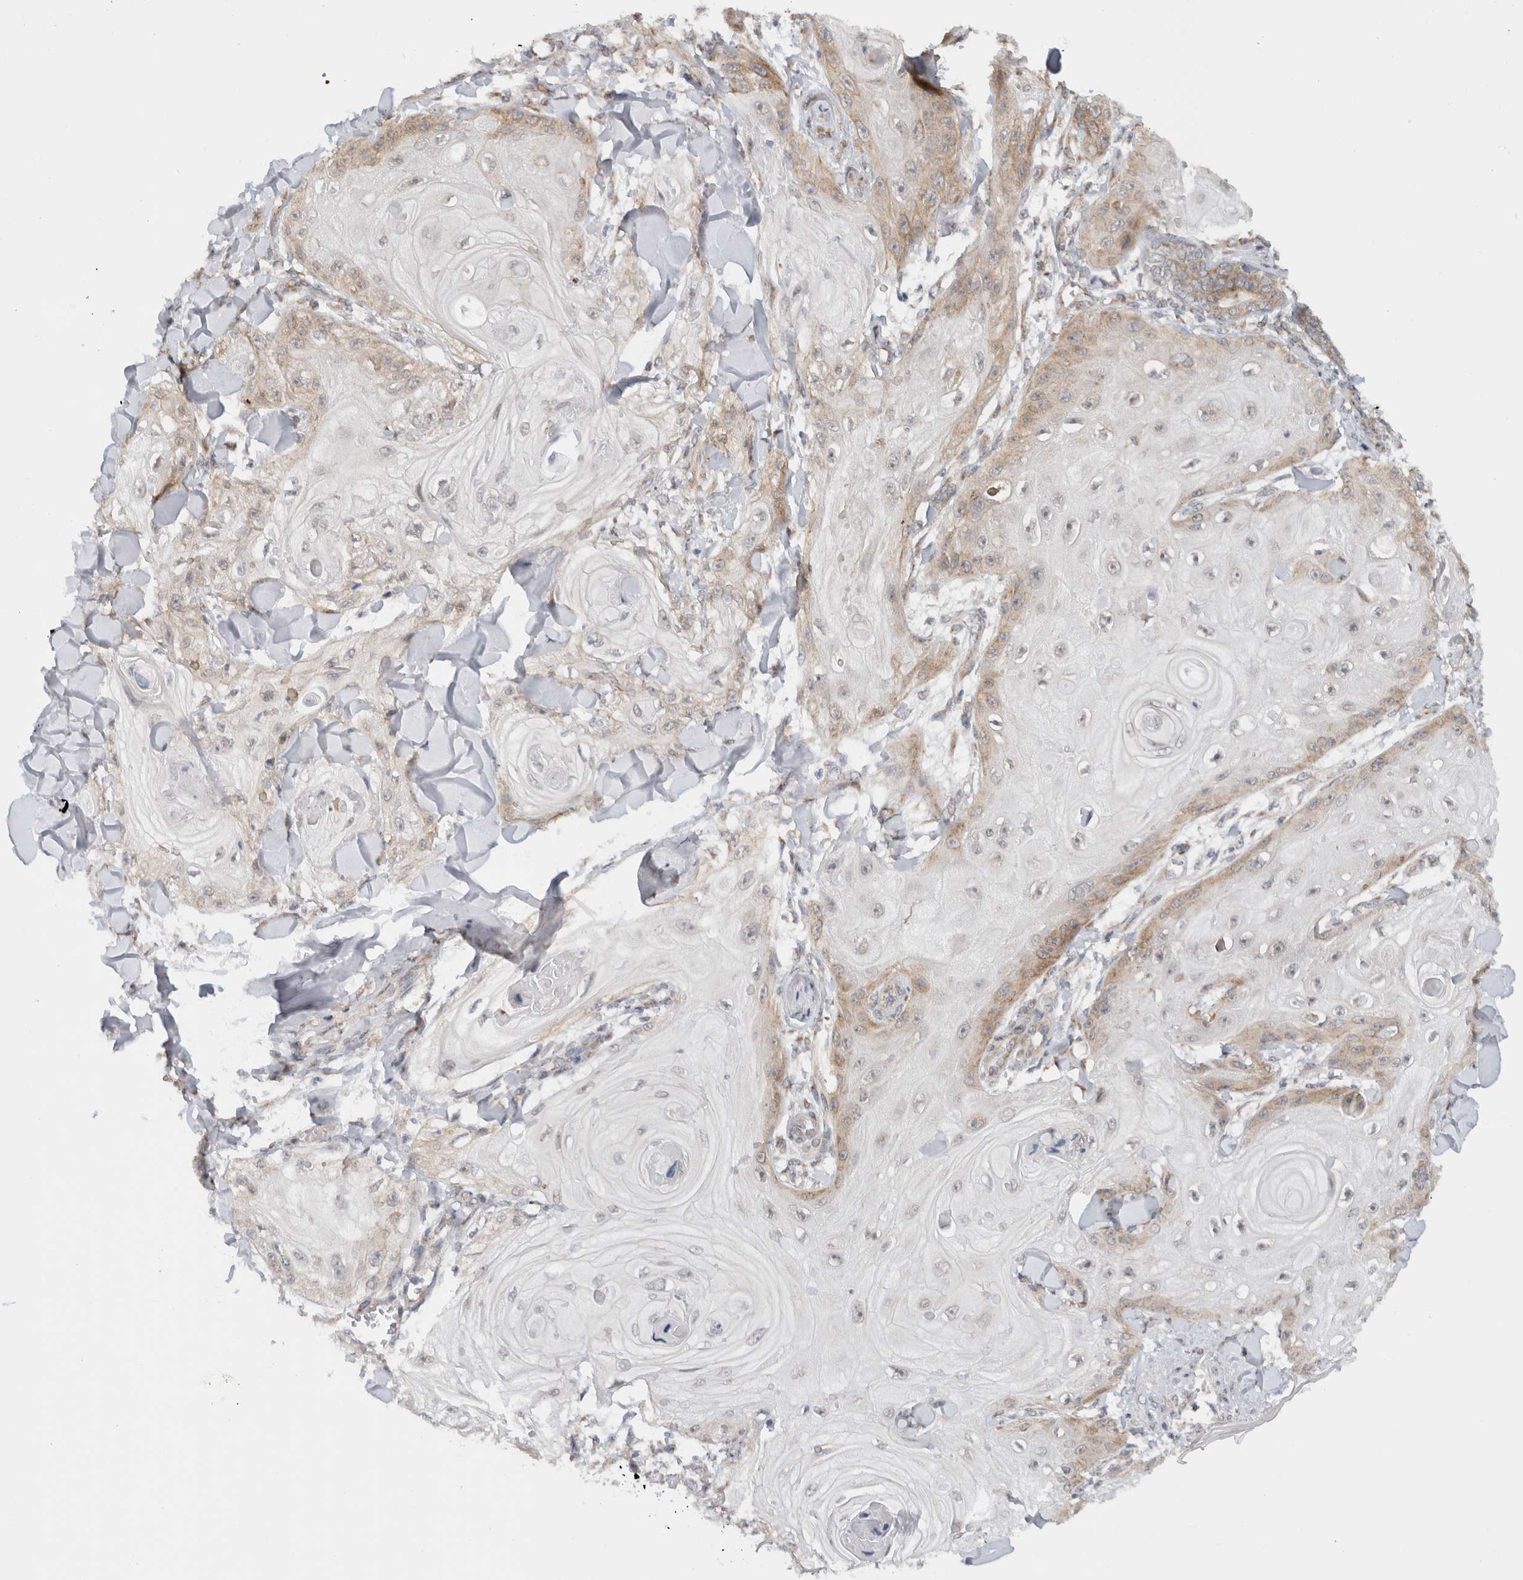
{"staining": {"intensity": "weak", "quantity": "25%-75%", "location": "cytoplasmic/membranous"}, "tissue": "skin cancer", "cell_type": "Tumor cells", "image_type": "cancer", "snomed": [{"axis": "morphology", "description": "Squamous cell carcinoma, NOS"}, {"axis": "topography", "description": "Skin"}], "caption": "Brown immunohistochemical staining in human squamous cell carcinoma (skin) shows weak cytoplasmic/membranous expression in approximately 25%-75% of tumor cells. Ihc stains the protein in brown and the nuclei are stained blue.", "gene": "CMC2", "patient": {"sex": "male", "age": 74}}